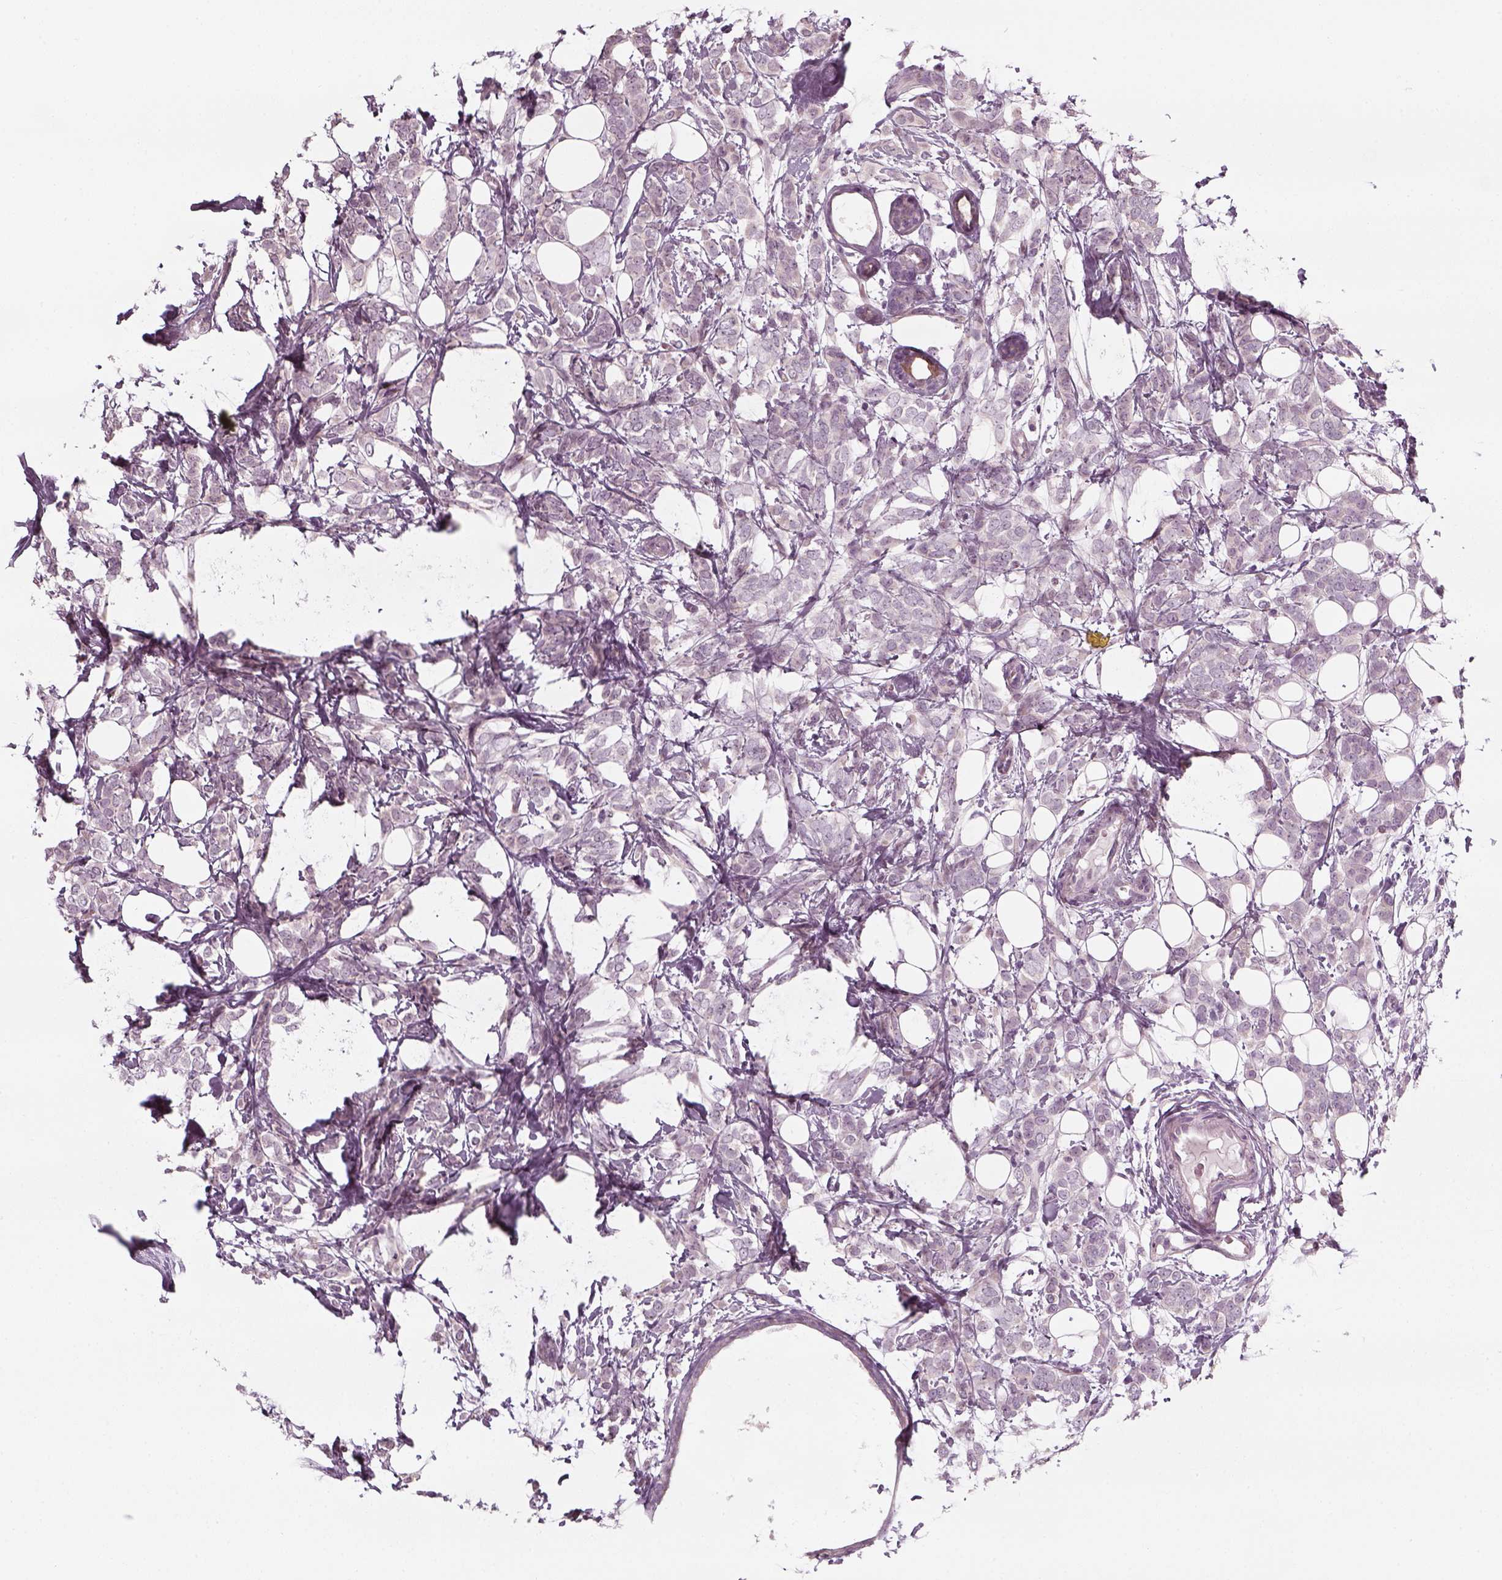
{"staining": {"intensity": "negative", "quantity": "none", "location": "none"}, "tissue": "breast cancer", "cell_type": "Tumor cells", "image_type": "cancer", "snomed": [{"axis": "morphology", "description": "Lobular carcinoma"}, {"axis": "topography", "description": "Breast"}], "caption": "IHC histopathology image of neoplastic tissue: breast lobular carcinoma stained with DAB shows no significant protein positivity in tumor cells.", "gene": "PNMT", "patient": {"sex": "female", "age": 49}}